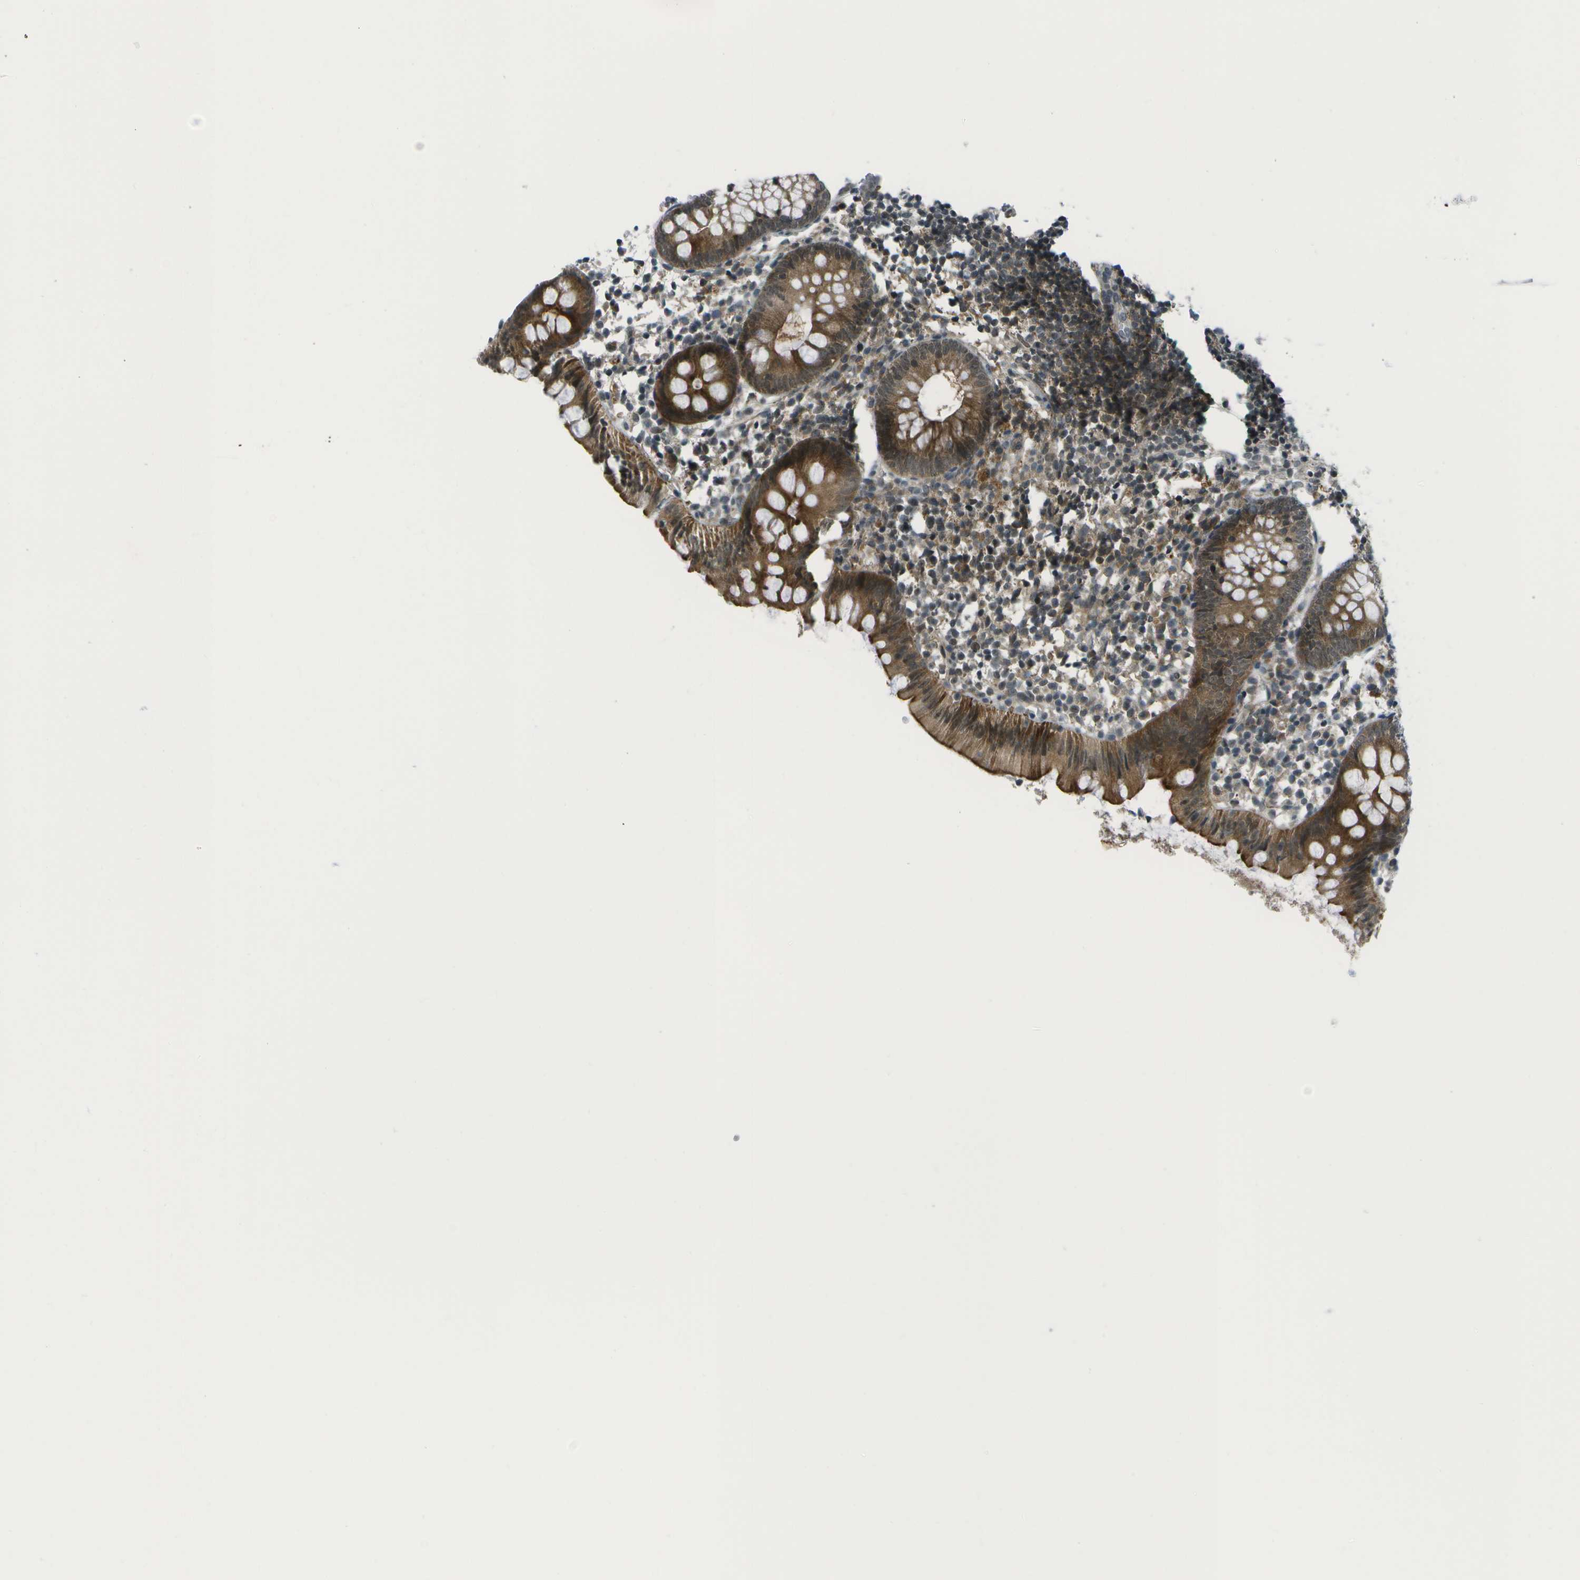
{"staining": {"intensity": "moderate", "quantity": ">75%", "location": "cytoplasmic/membranous"}, "tissue": "appendix", "cell_type": "Glandular cells", "image_type": "normal", "snomed": [{"axis": "morphology", "description": "Normal tissue, NOS"}, {"axis": "topography", "description": "Appendix"}], "caption": "IHC photomicrograph of unremarkable human appendix stained for a protein (brown), which displays medium levels of moderate cytoplasmic/membranous staining in about >75% of glandular cells.", "gene": "TMEM19", "patient": {"sex": "female", "age": 20}}